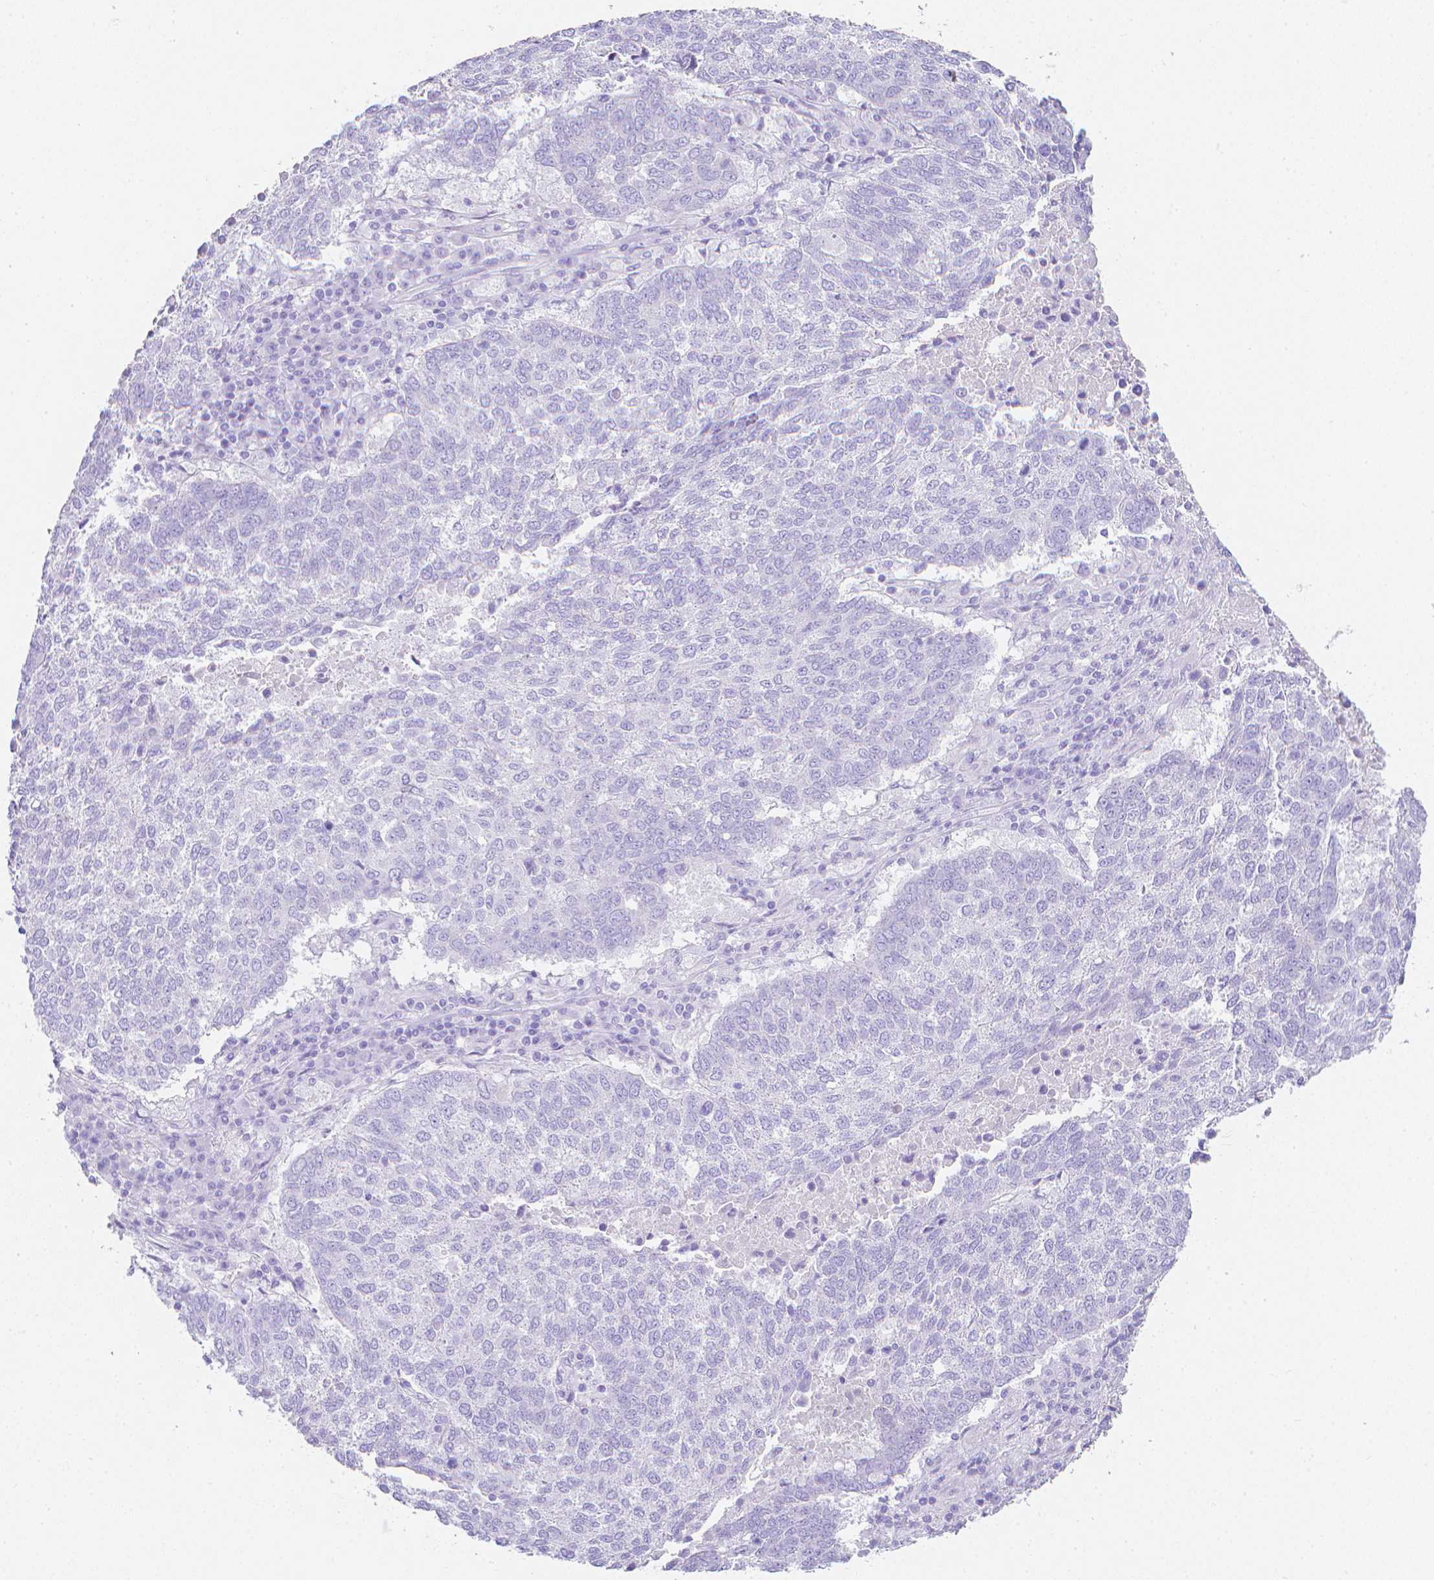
{"staining": {"intensity": "negative", "quantity": "none", "location": "none"}, "tissue": "lung cancer", "cell_type": "Tumor cells", "image_type": "cancer", "snomed": [{"axis": "morphology", "description": "Squamous cell carcinoma, NOS"}, {"axis": "topography", "description": "Lung"}], "caption": "This photomicrograph is of lung cancer stained with IHC to label a protein in brown with the nuclei are counter-stained blue. There is no staining in tumor cells.", "gene": "LGALS4", "patient": {"sex": "male", "age": 73}}